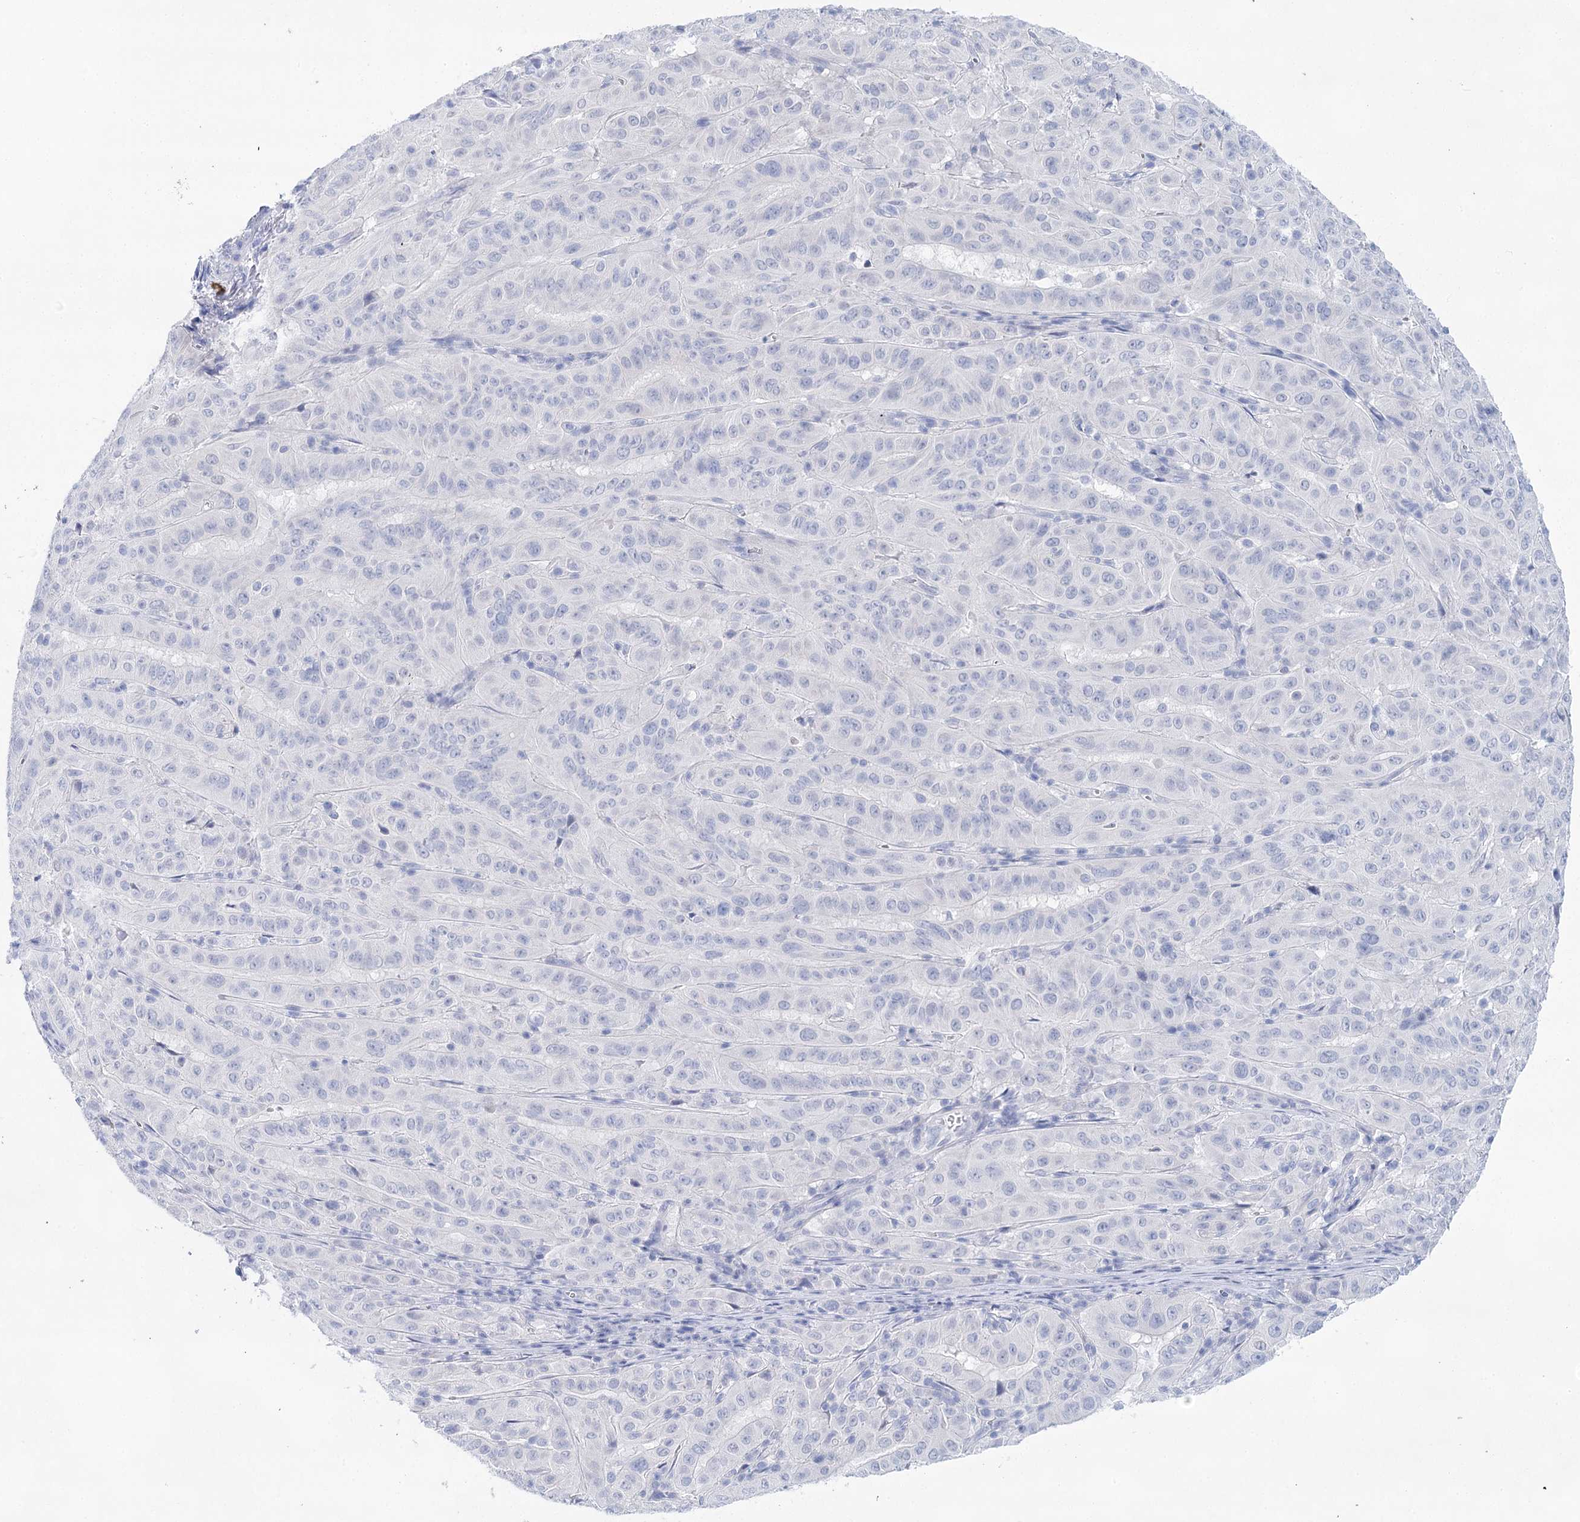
{"staining": {"intensity": "negative", "quantity": "none", "location": "none"}, "tissue": "pancreatic cancer", "cell_type": "Tumor cells", "image_type": "cancer", "snomed": [{"axis": "morphology", "description": "Adenocarcinoma, NOS"}, {"axis": "topography", "description": "Pancreas"}], "caption": "Histopathology image shows no protein expression in tumor cells of pancreatic cancer (adenocarcinoma) tissue. (DAB IHC visualized using brightfield microscopy, high magnification).", "gene": "LALBA", "patient": {"sex": "male", "age": 63}}